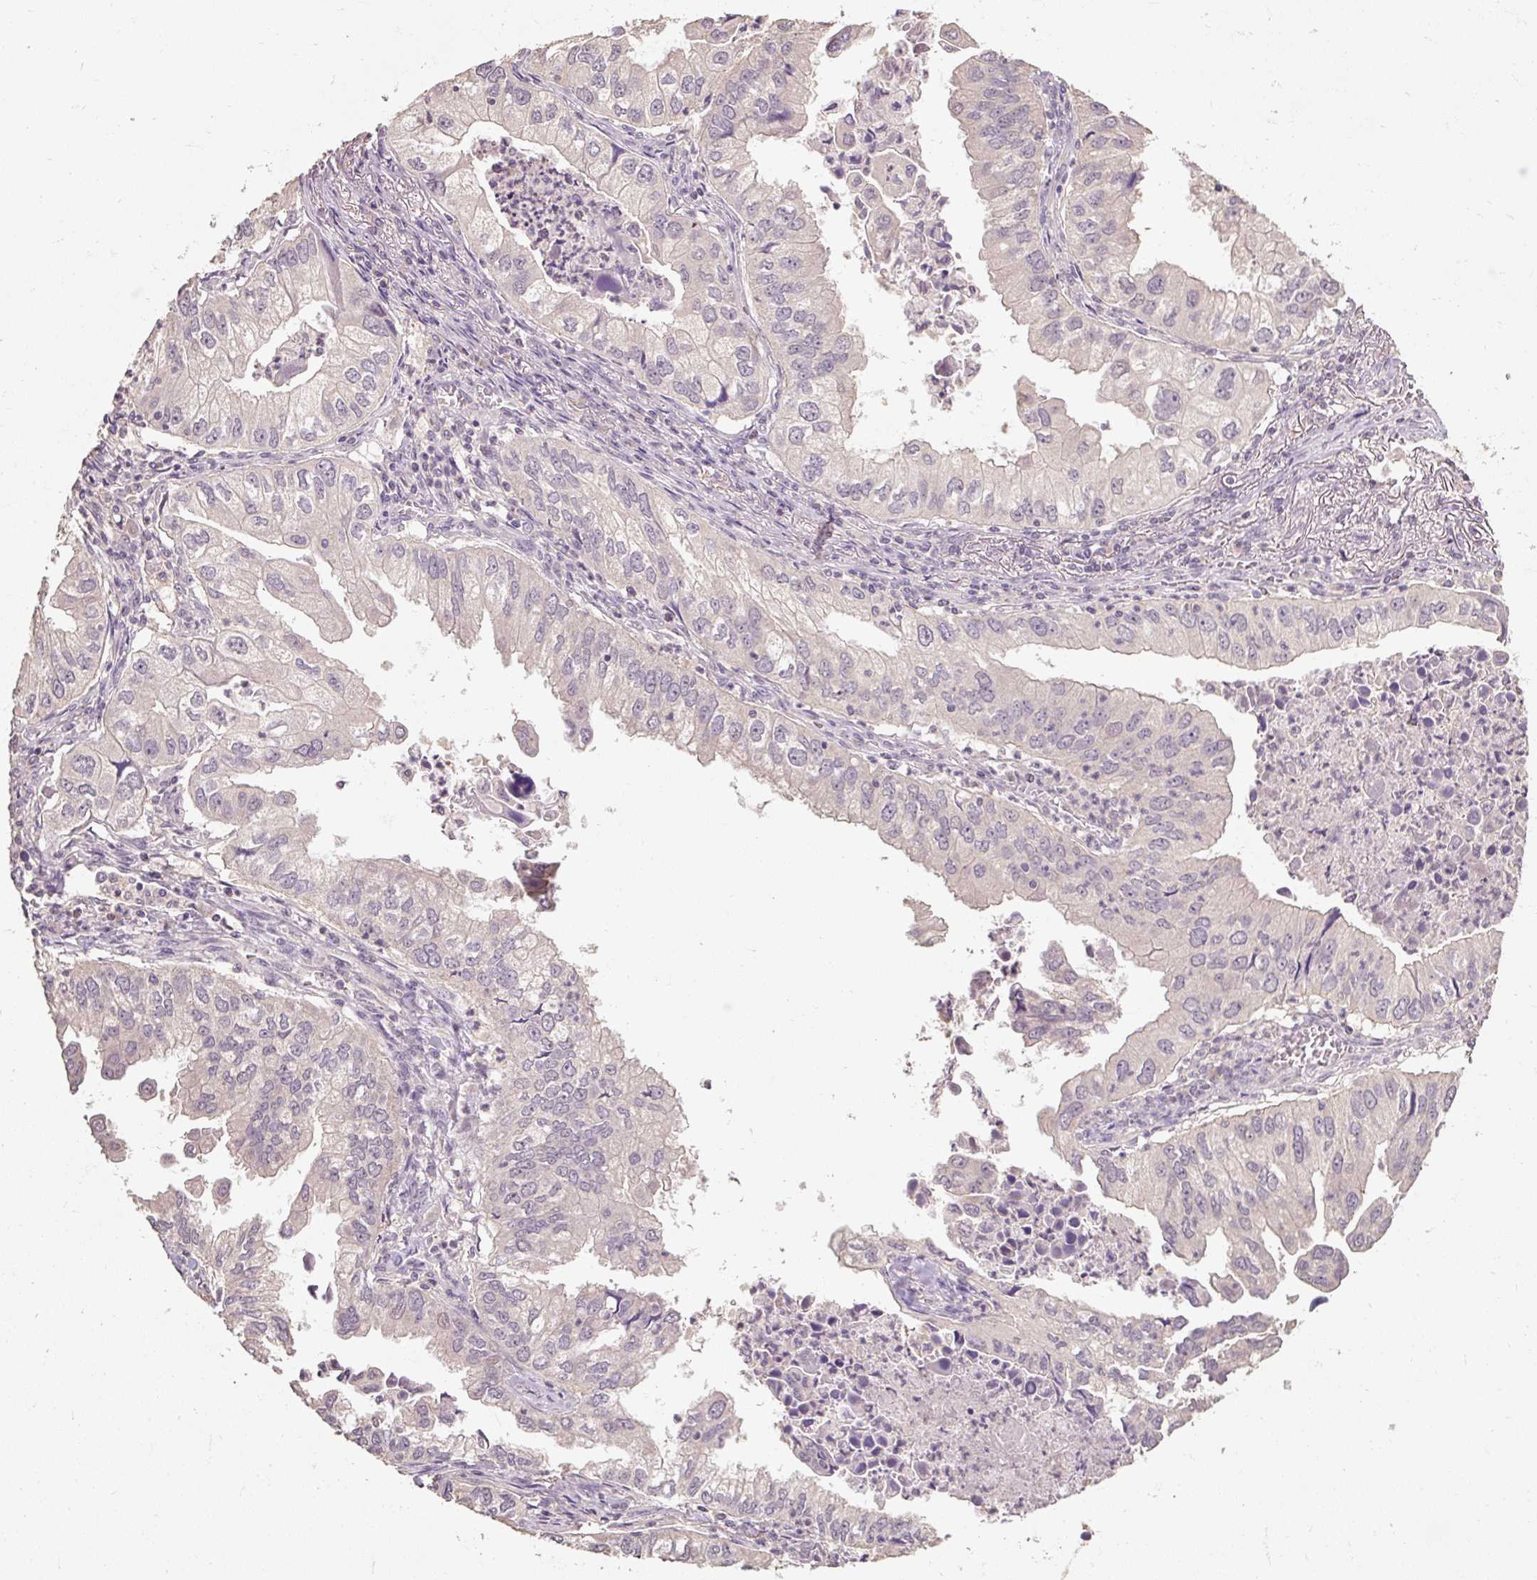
{"staining": {"intensity": "negative", "quantity": "none", "location": "none"}, "tissue": "lung cancer", "cell_type": "Tumor cells", "image_type": "cancer", "snomed": [{"axis": "morphology", "description": "Adenocarcinoma, NOS"}, {"axis": "topography", "description": "Lung"}], "caption": "High magnification brightfield microscopy of lung cancer stained with DAB (brown) and counterstained with hematoxylin (blue): tumor cells show no significant staining. (DAB IHC with hematoxylin counter stain).", "gene": "CFAP65", "patient": {"sex": "male", "age": 48}}